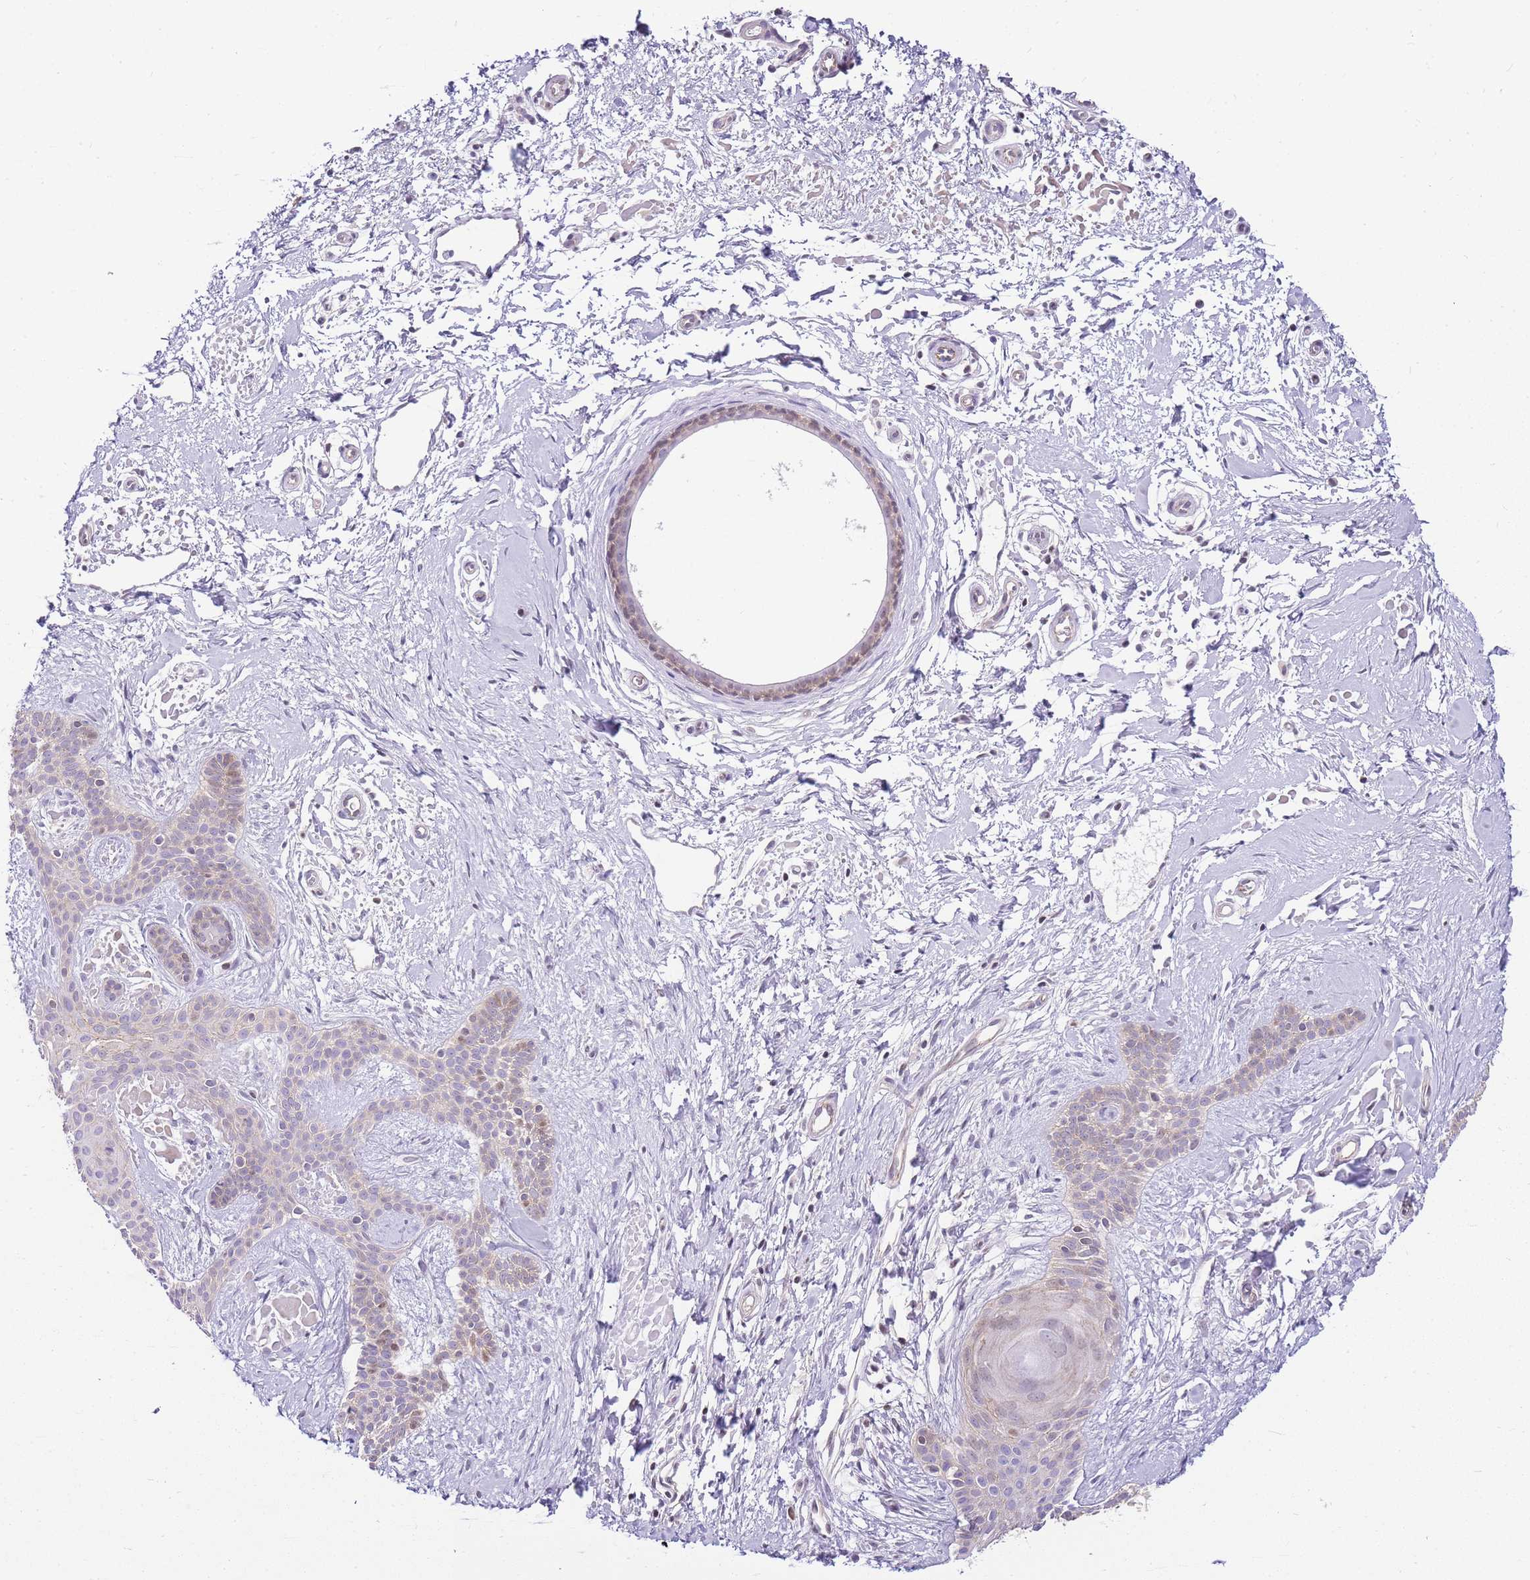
{"staining": {"intensity": "weak", "quantity": "<25%", "location": "nuclear"}, "tissue": "skin cancer", "cell_type": "Tumor cells", "image_type": "cancer", "snomed": [{"axis": "morphology", "description": "Basal cell carcinoma"}, {"axis": "topography", "description": "Skin"}], "caption": "An IHC photomicrograph of skin cancer (basal cell carcinoma) is shown. There is no staining in tumor cells of skin cancer (basal cell carcinoma).", "gene": "CLBA1", "patient": {"sex": "male", "age": 78}}